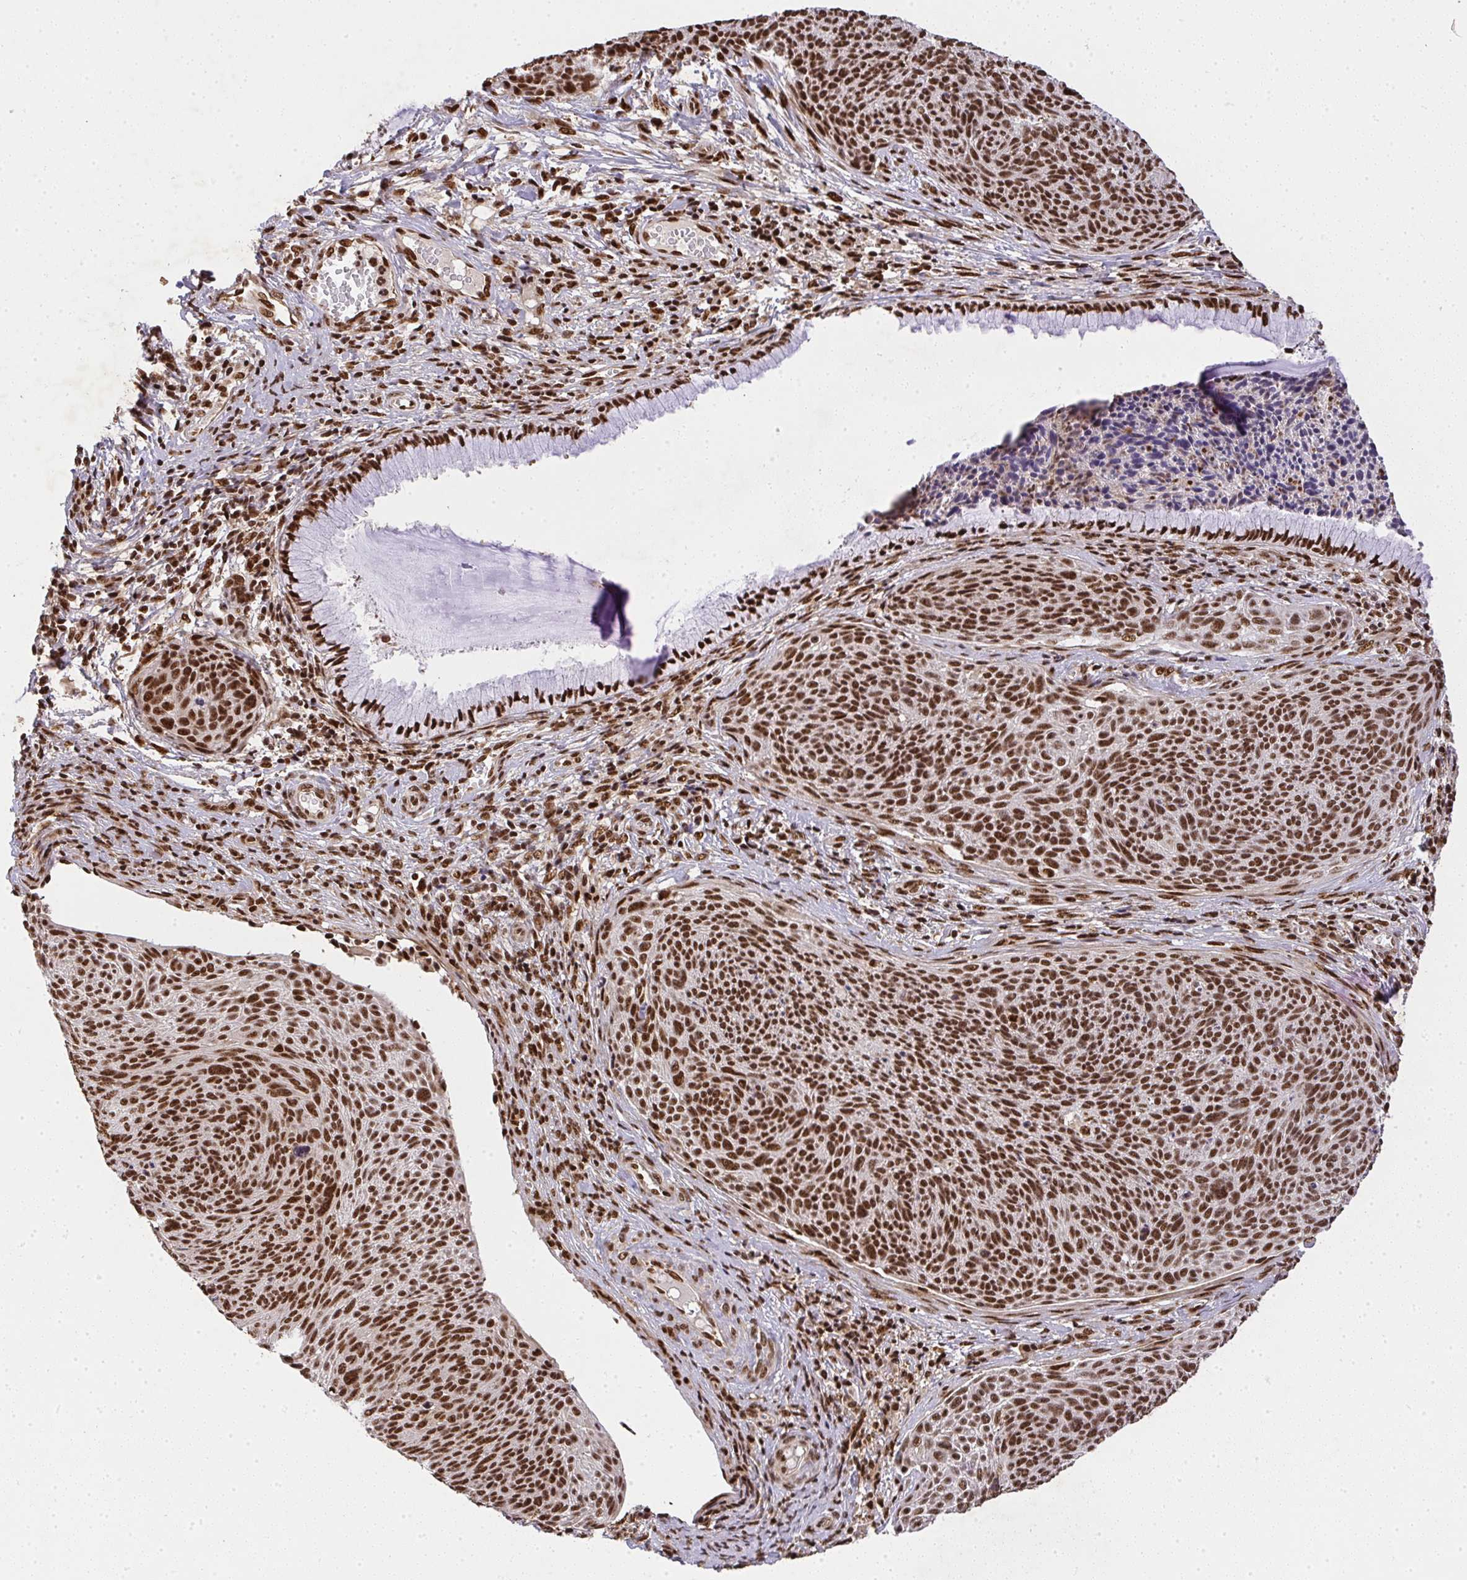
{"staining": {"intensity": "strong", "quantity": ">75%", "location": "nuclear"}, "tissue": "cervical cancer", "cell_type": "Tumor cells", "image_type": "cancer", "snomed": [{"axis": "morphology", "description": "Squamous cell carcinoma, NOS"}, {"axis": "topography", "description": "Cervix"}], "caption": "Protein expression analysis of human cervical squamous cell carcinoma reveals strong nuclear positivity in approximately >75% of tumor cells. (DAB (3,3'-diaminobenzidine) IHC, brown staining for protein, blue staining for nuclei).", "gene": "U2AF1", "patient": {"sex": "female", "age": 49}}